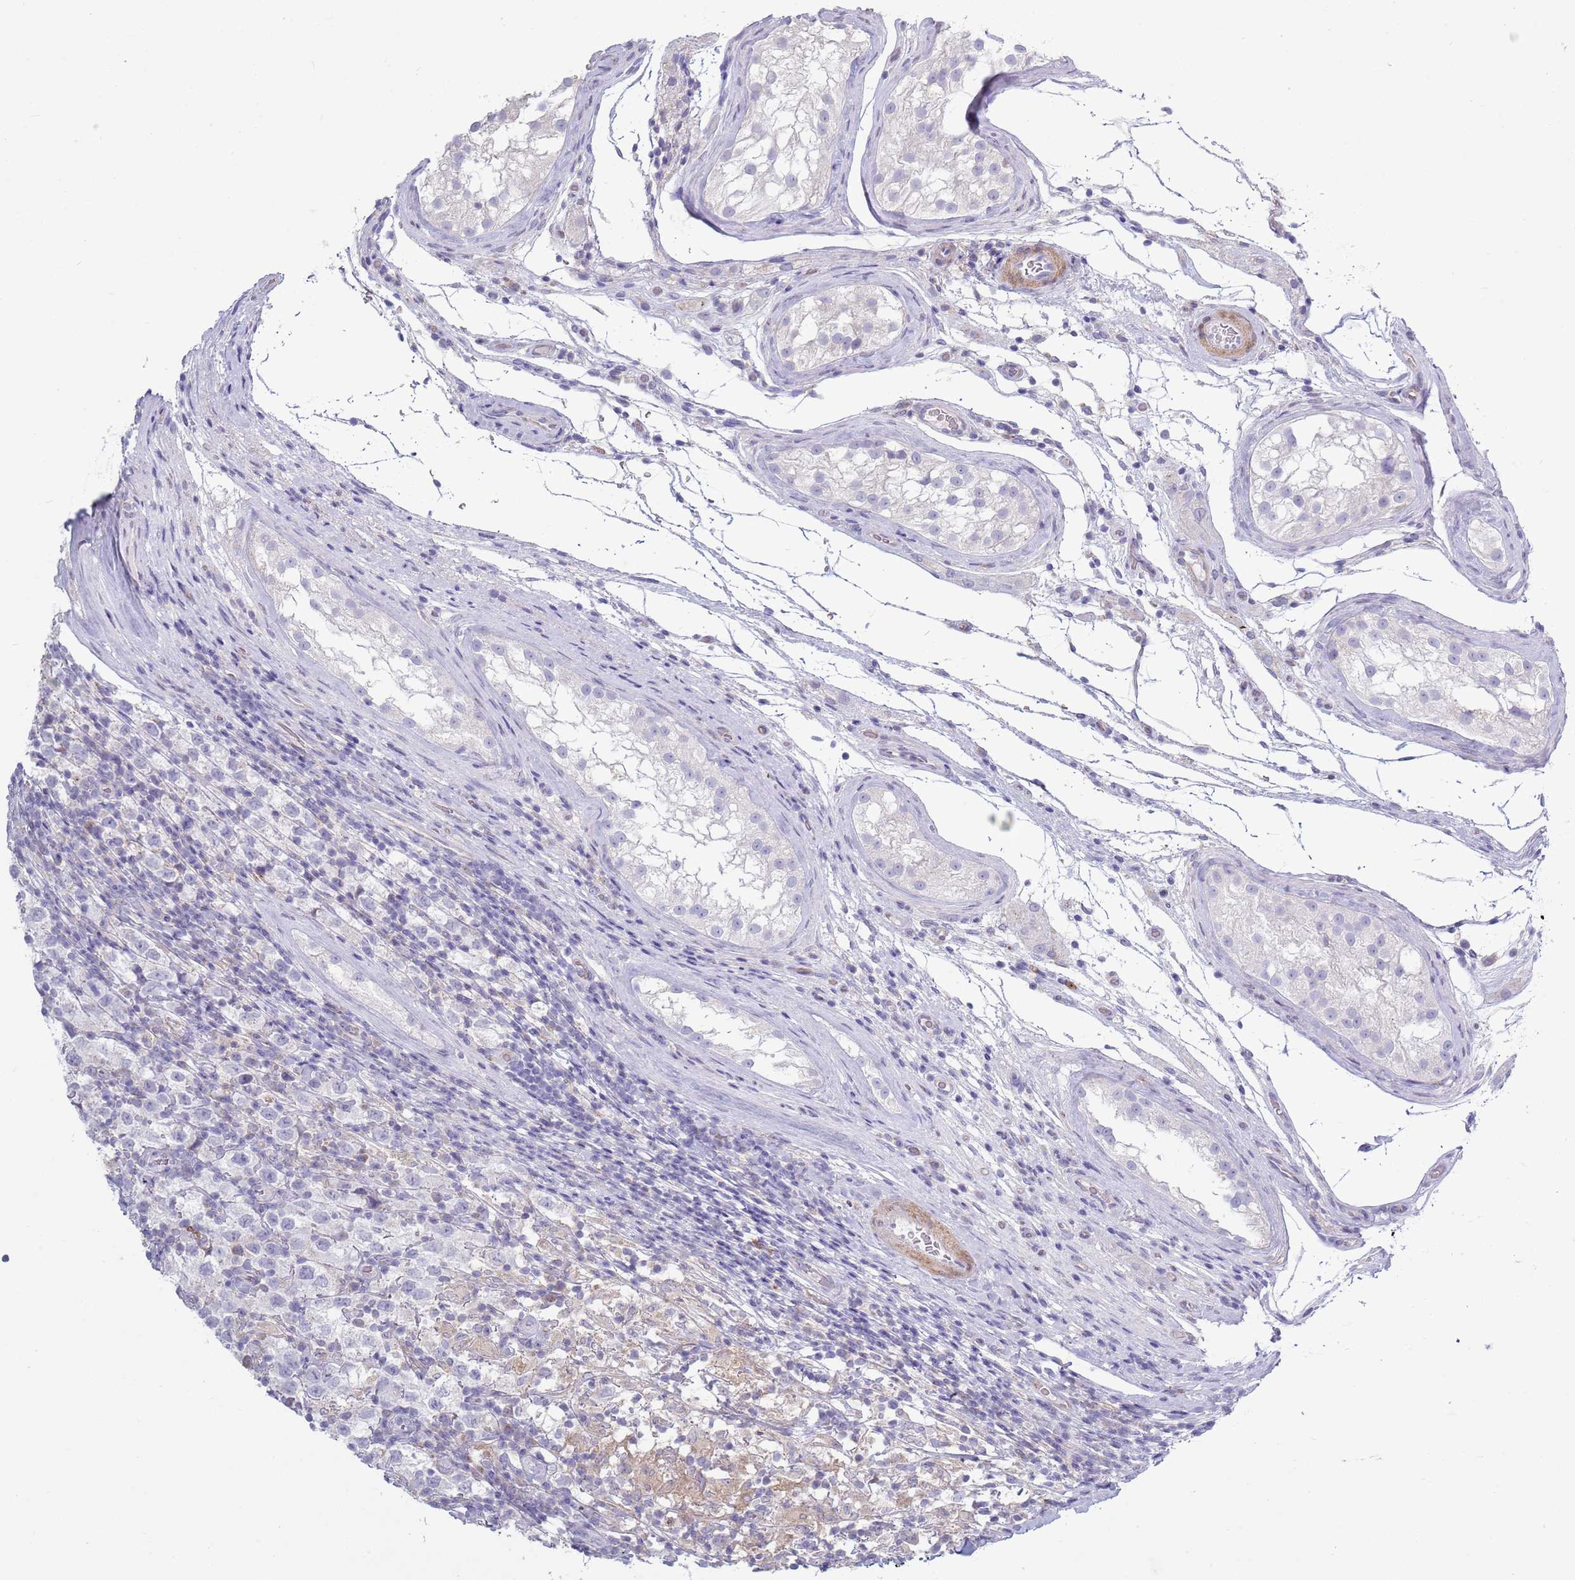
{"staining": {"intensity": "negative", "quantity": "none", "location": "none"}, "tissue": "testis cancer", "cell_type": "Tumor cells", "image_type": "cancer", "snomed": [{"axis": "morphology", "description": "Seminoma, NOS"}, {"axis": "morphology", "description": "Carcinoma, Embryonal, NOS"}, {"axis": "topography", "description": "Testis"}], "caption": "Testis cancer was stained to show a protein in brown. There is no significant expression in tumor cells. (Immunohistochemistry, brightfield microscopy, high magnification).", "gene": "ACSBG1", "patient": {"sex": "male", "age": 41}}